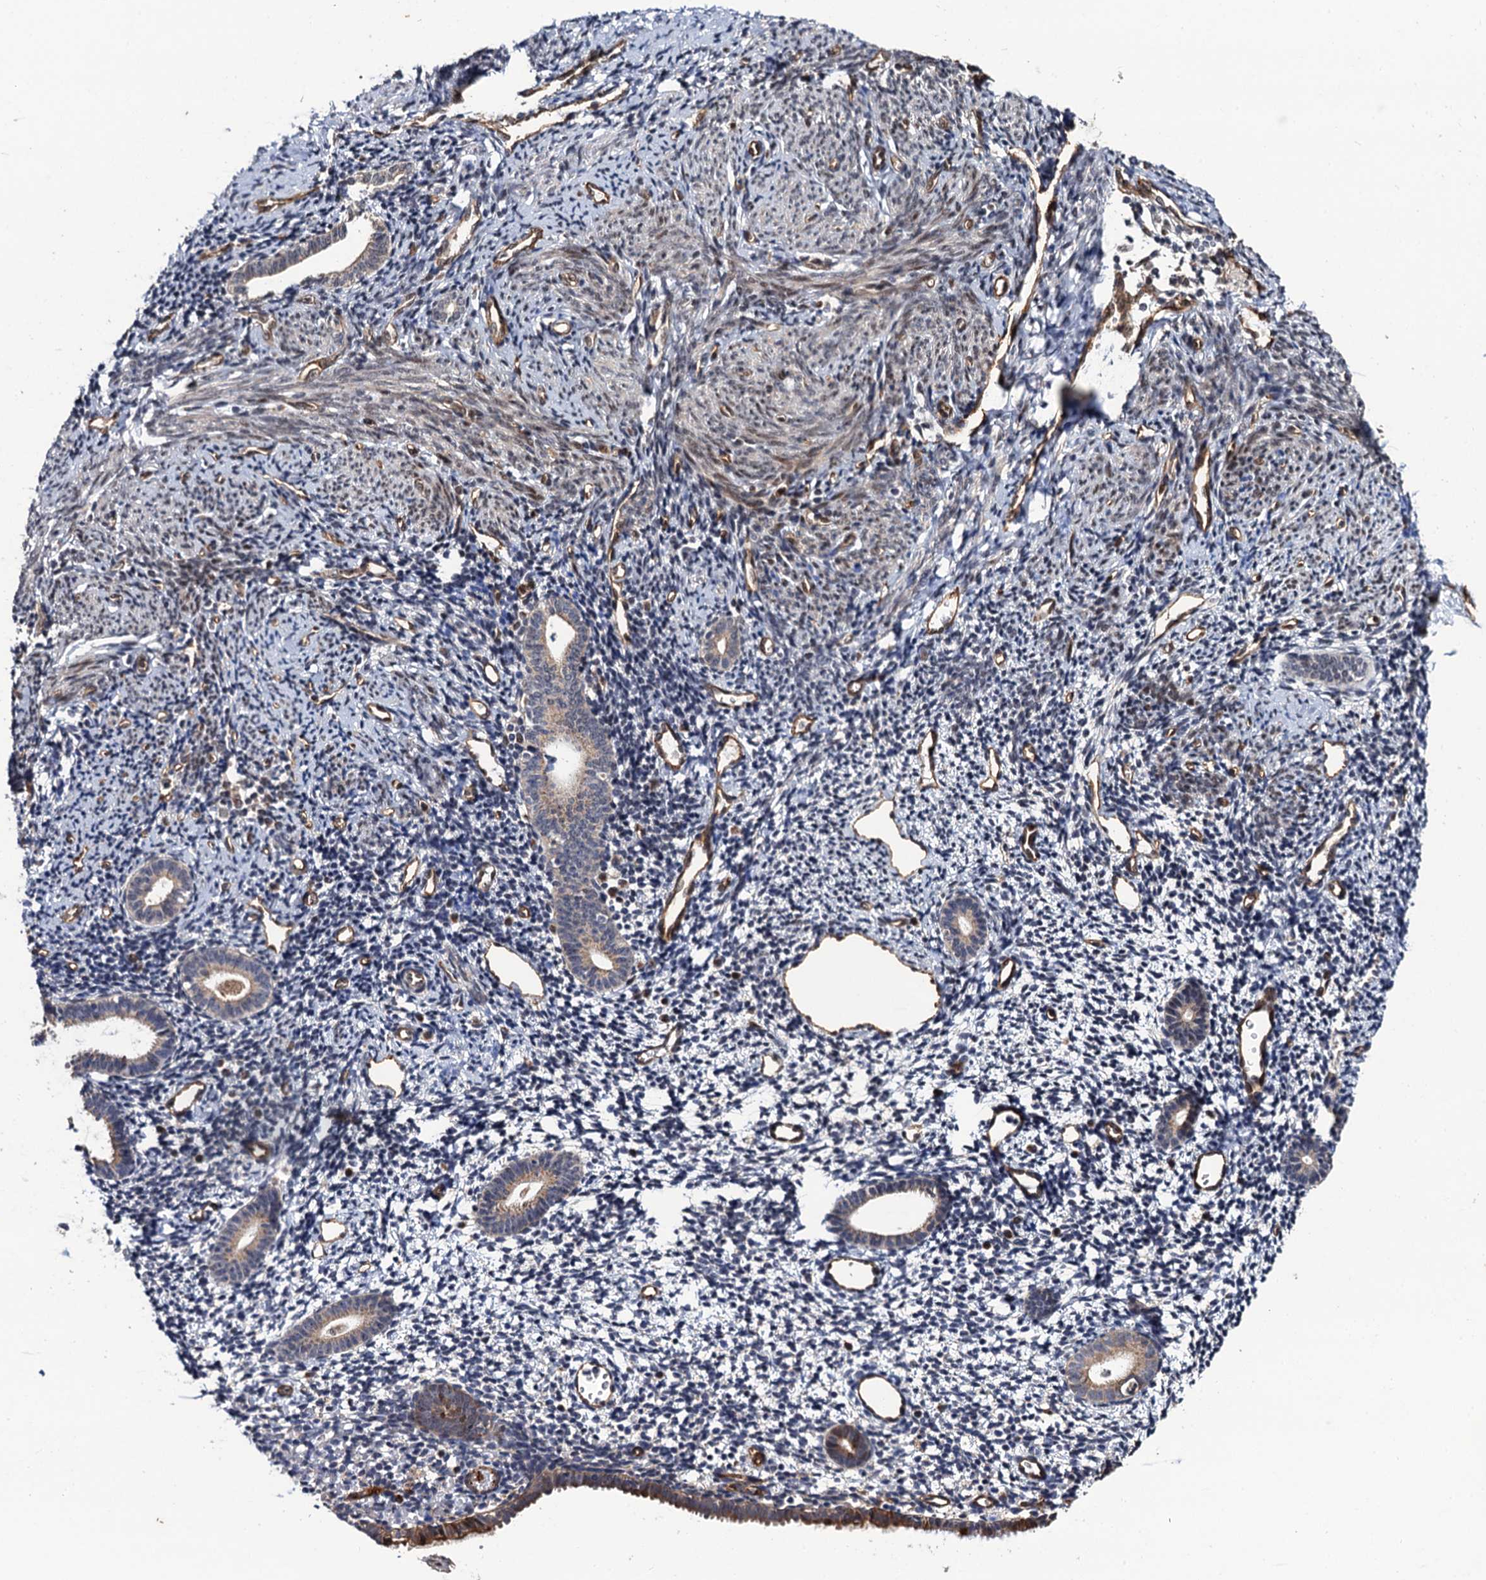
{"staining": {"intensity": "weak", "quantity": "<25%", "location": "nuclear"}, "tissue": "endometrium", "cell_type": "Cells in endometrial stroma", "image_type": "normal", "snomed": [{"axis": "morphology", "description": "Normal tissue, NOS"}, {"axis": "topography", "description": "Endometrium"}], "caption": "This is an IHC image of normal human endometrium. There is no positivity in cells in endometrial stroma.", "gene": "LRRC63", "patient": {"sex": "female", "age": 56}}